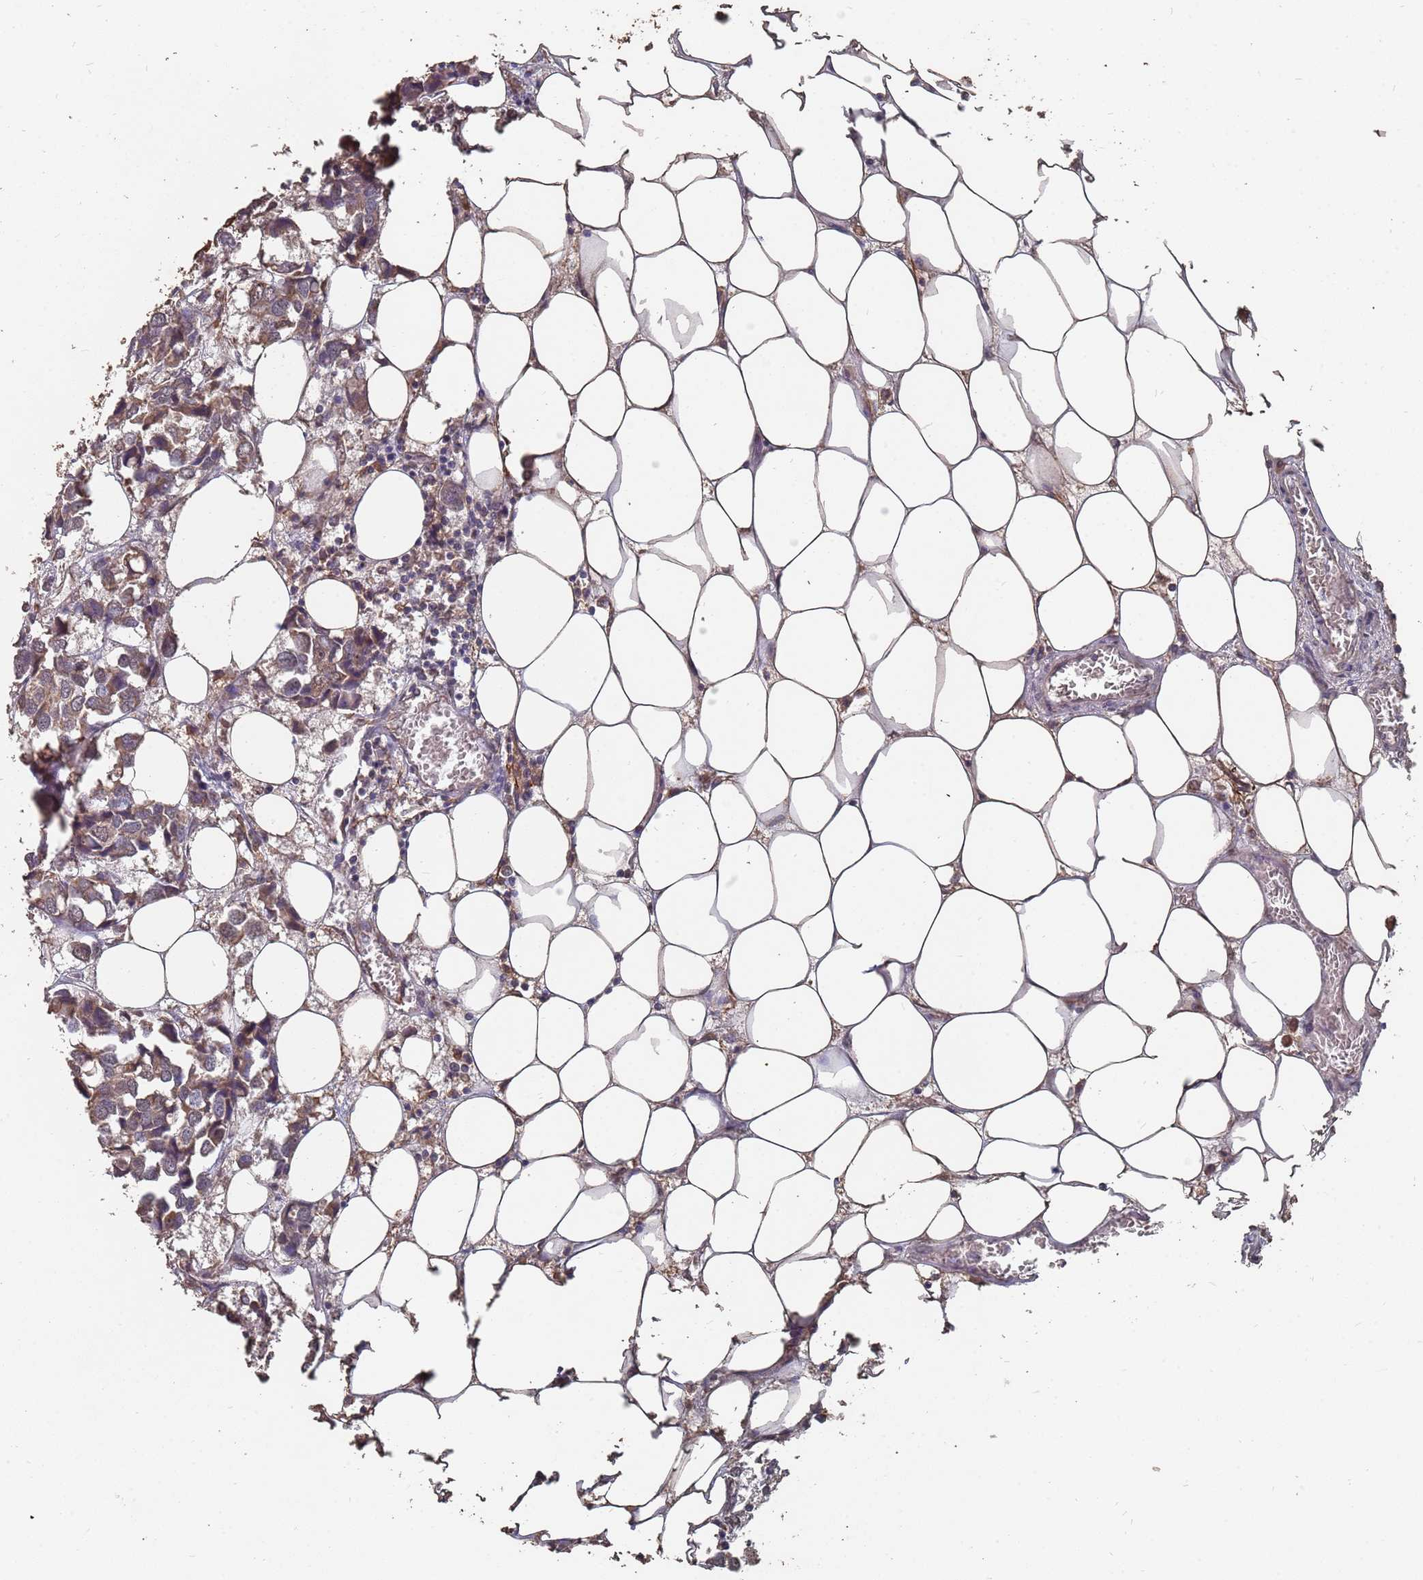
{"staining": {"intensity": "weak", "quantity": "25%-75%", "location": "cytoplasmic/membranous"}, "tissue": "breast cancer", "cell_type": "Tumor cells", "image_type": "cancer", "snomed": [{"axis": "morphology", "description": "Duct carcinoma"}, {"axis": "topography", "description": "Breast"}], "caption": "Weak cytoplasmic/membranous protein staining is seen in about 25%-75% of tumor cells in breast cancer (intraductal carcinoma).", "gene": "PRORP", "patient": {"sex": "female", "age": 83}}